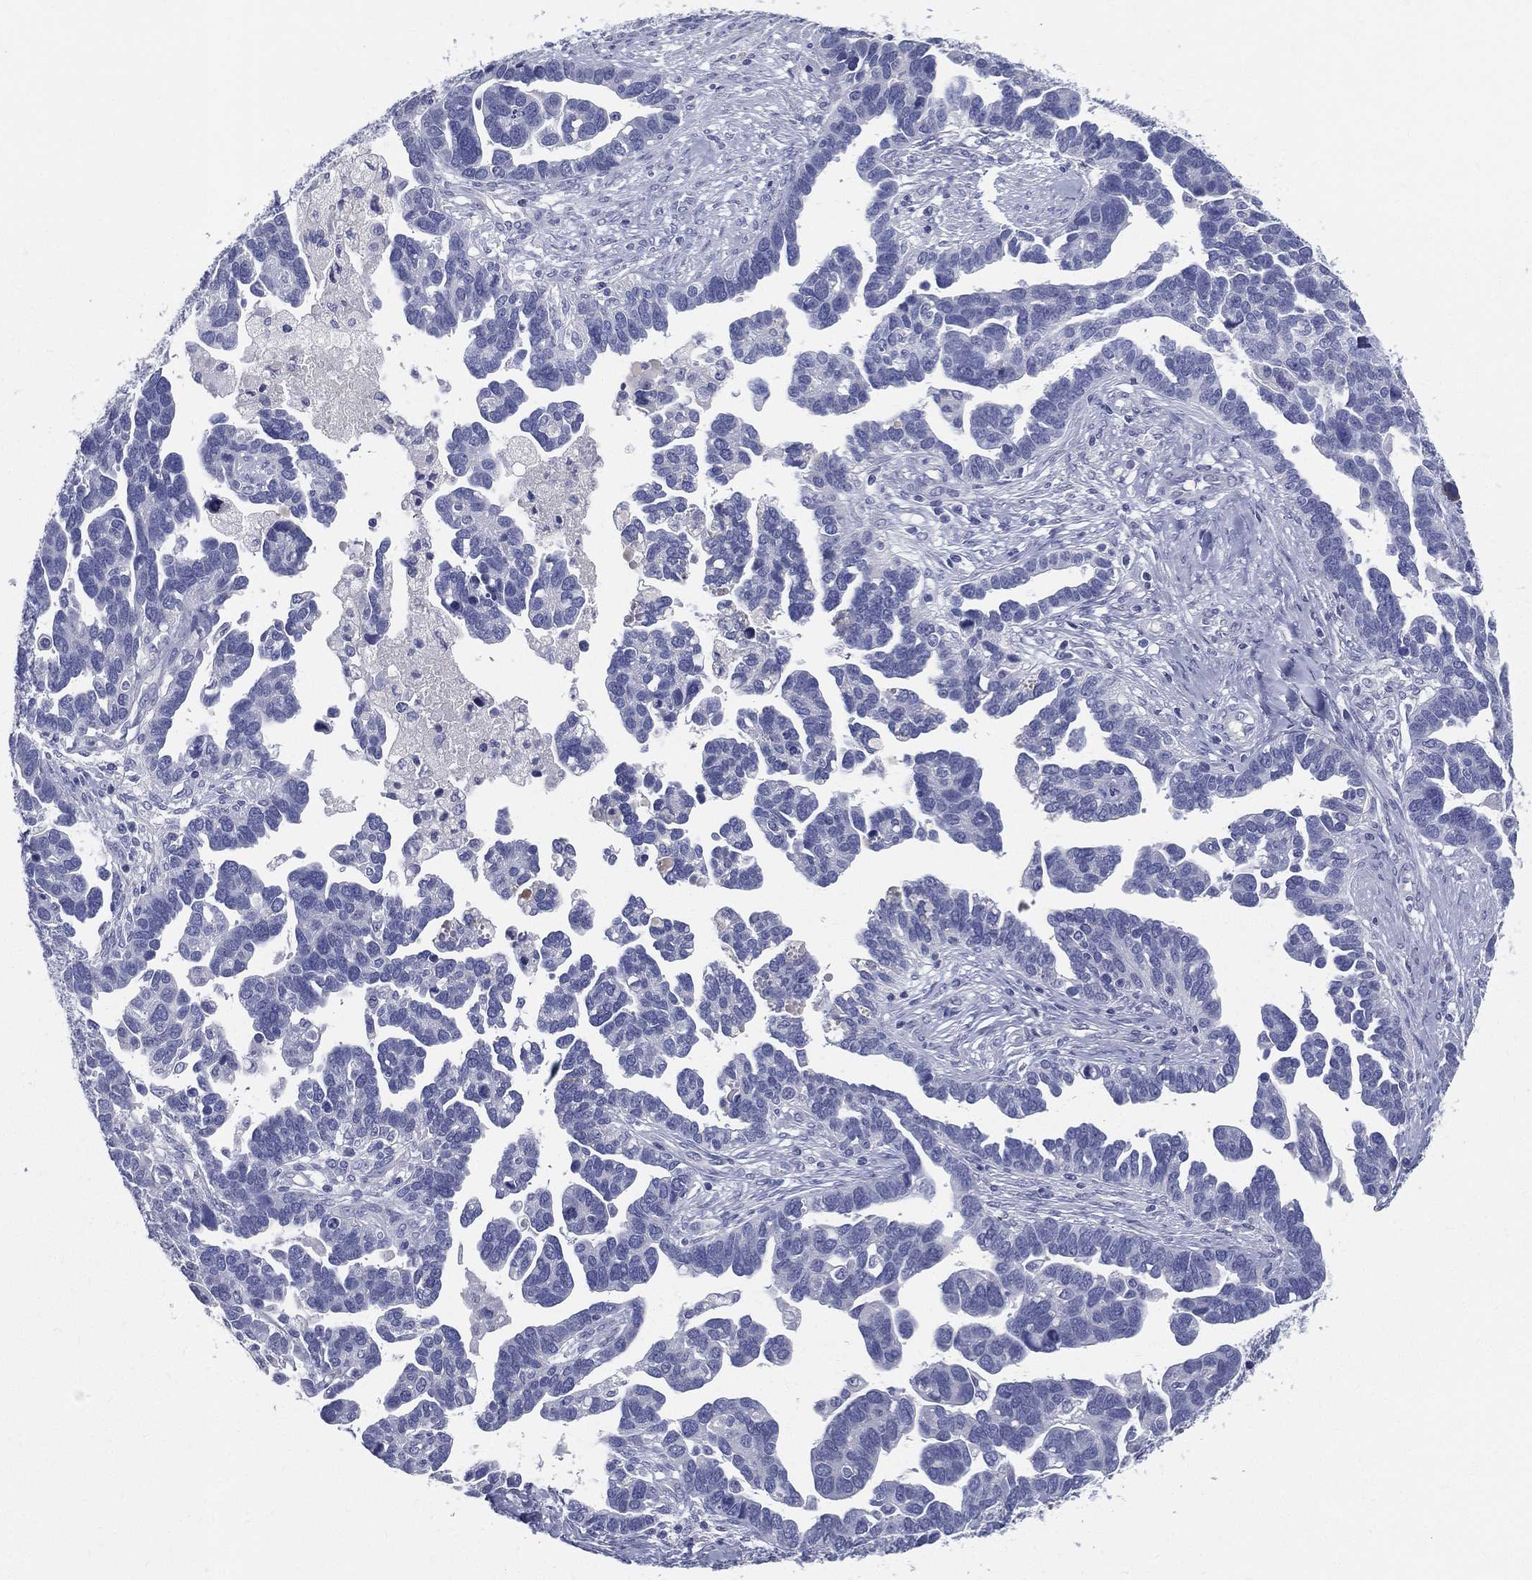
{"staining": {"intensity": "negative", "quantity": "none", "location": "none"}, "tissue": "ovarian cancer", "cell_type": "Tumor cells", "image_type": "cancer", "snomed": [{"axis": "morphology", "description": "Cystadenocarcinoma, serous, NOS"}, {"axis": "topography", "description": "Ovary"}], "caption": "IHC micrograph of human serous cystadenocarcinoma (ovarian) stained for a protein (brown), which shows no expression in tumor cells.", "gene": "STS", "patient": {"sex": "female", "age": 54}}